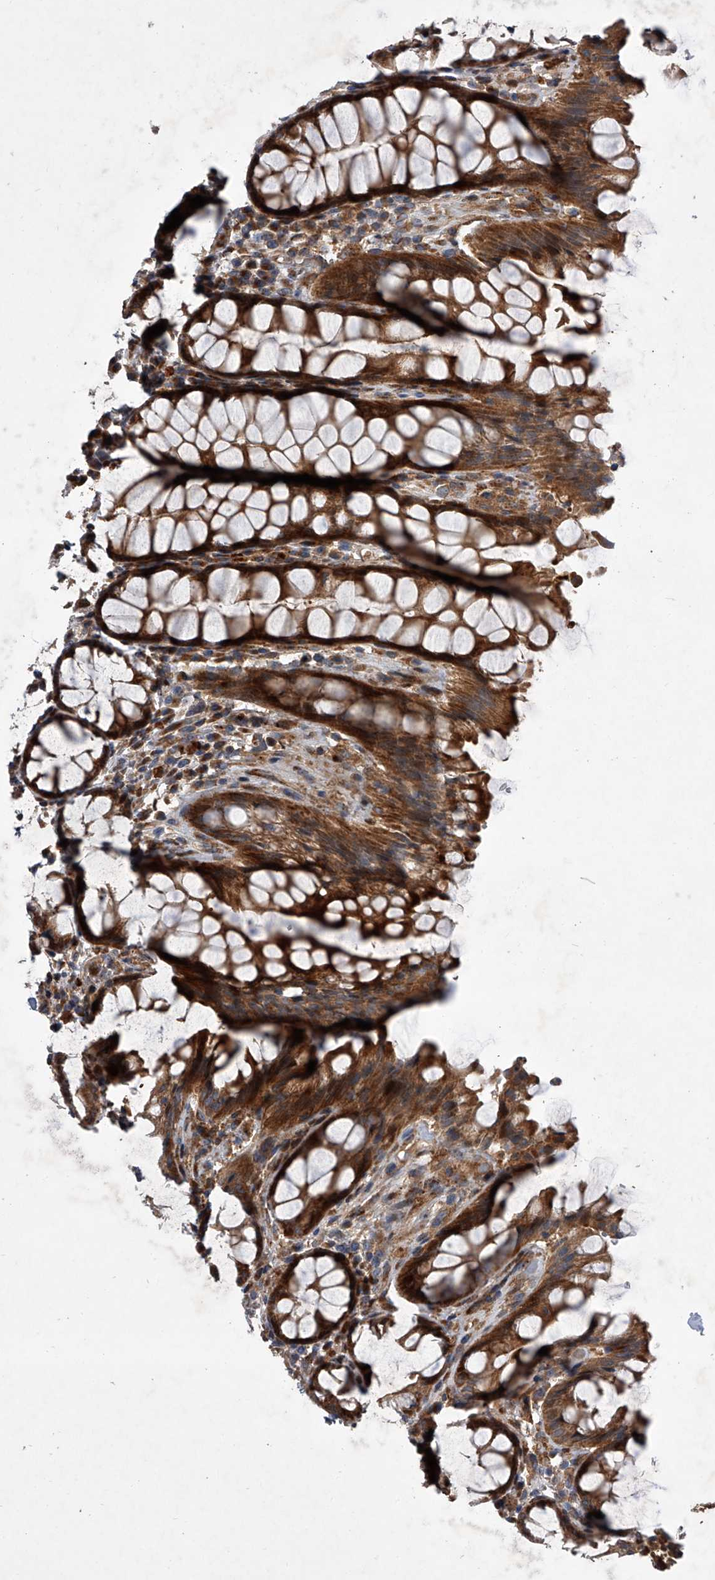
{"staining": {"intensity": "strong", "quantity": ">75%", "location": "cytoplasmic/membranous"}, "tissue": "rectum", "cell_type": "Glandular cells", "image_type": "normal", "snomed": [{"axis": "morphology", "description": "Normal tissue, NOS"}, {"axis": "topography", "description": "Rectum"}], "caption": "An IHC photomicrograph of normal tissue is shown. Protein staining in brown highlights strong cytoplasmic/membranous positivity in rectum within glandular cells.", "gene": "USP47", "patient": {"sex": "male", "age": 64}}